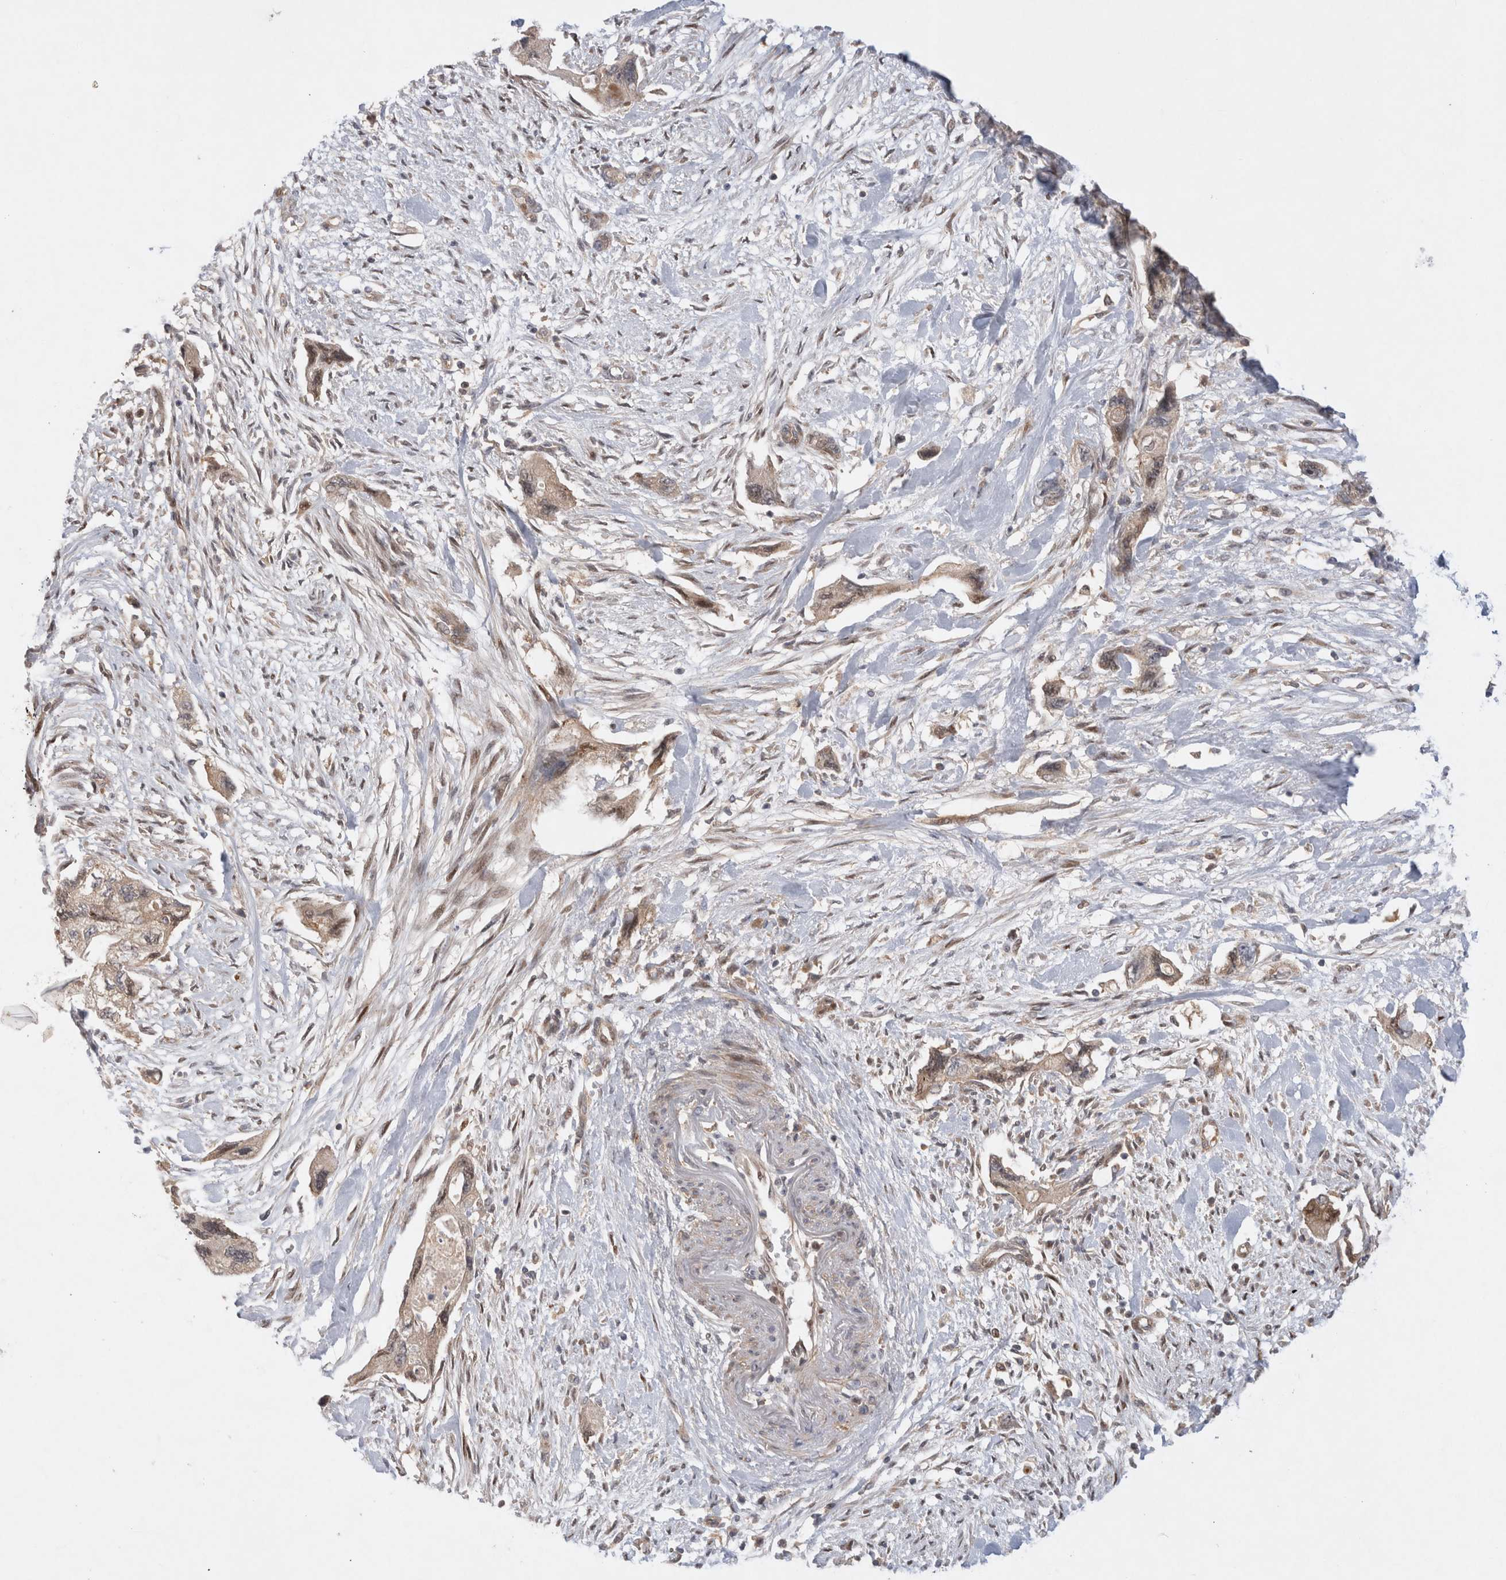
{"staining": {"intensity": "moderate", "quantity": ">75%", "location": "cytoplasmic/membranous,nuclear"}, "tissue": "pancreatic cancer", "cell_type": "Tumor cells", "image_type": "cancer", "snomed": [{"axis": "morphology", "description": "Adenocarcinoma, NOS"}, {"axis": "topography", "description": "Pancreas"}], "caption": "Immunohistochemistry staining of pancreatic adenocarcinoma, which exhibits medium levels of moderate cytoplasmic/membranous and nuclear expression in about >75% of tumor cells indicating moderate cytoplasmic/membranous and nuclear protein expression. The staining was performed using DAB (brown) for protein detection and nuclei were counterstained in hematoxylin (blue).", "gene": "HTT", "patient": {"sex": "female", "age": 73}}